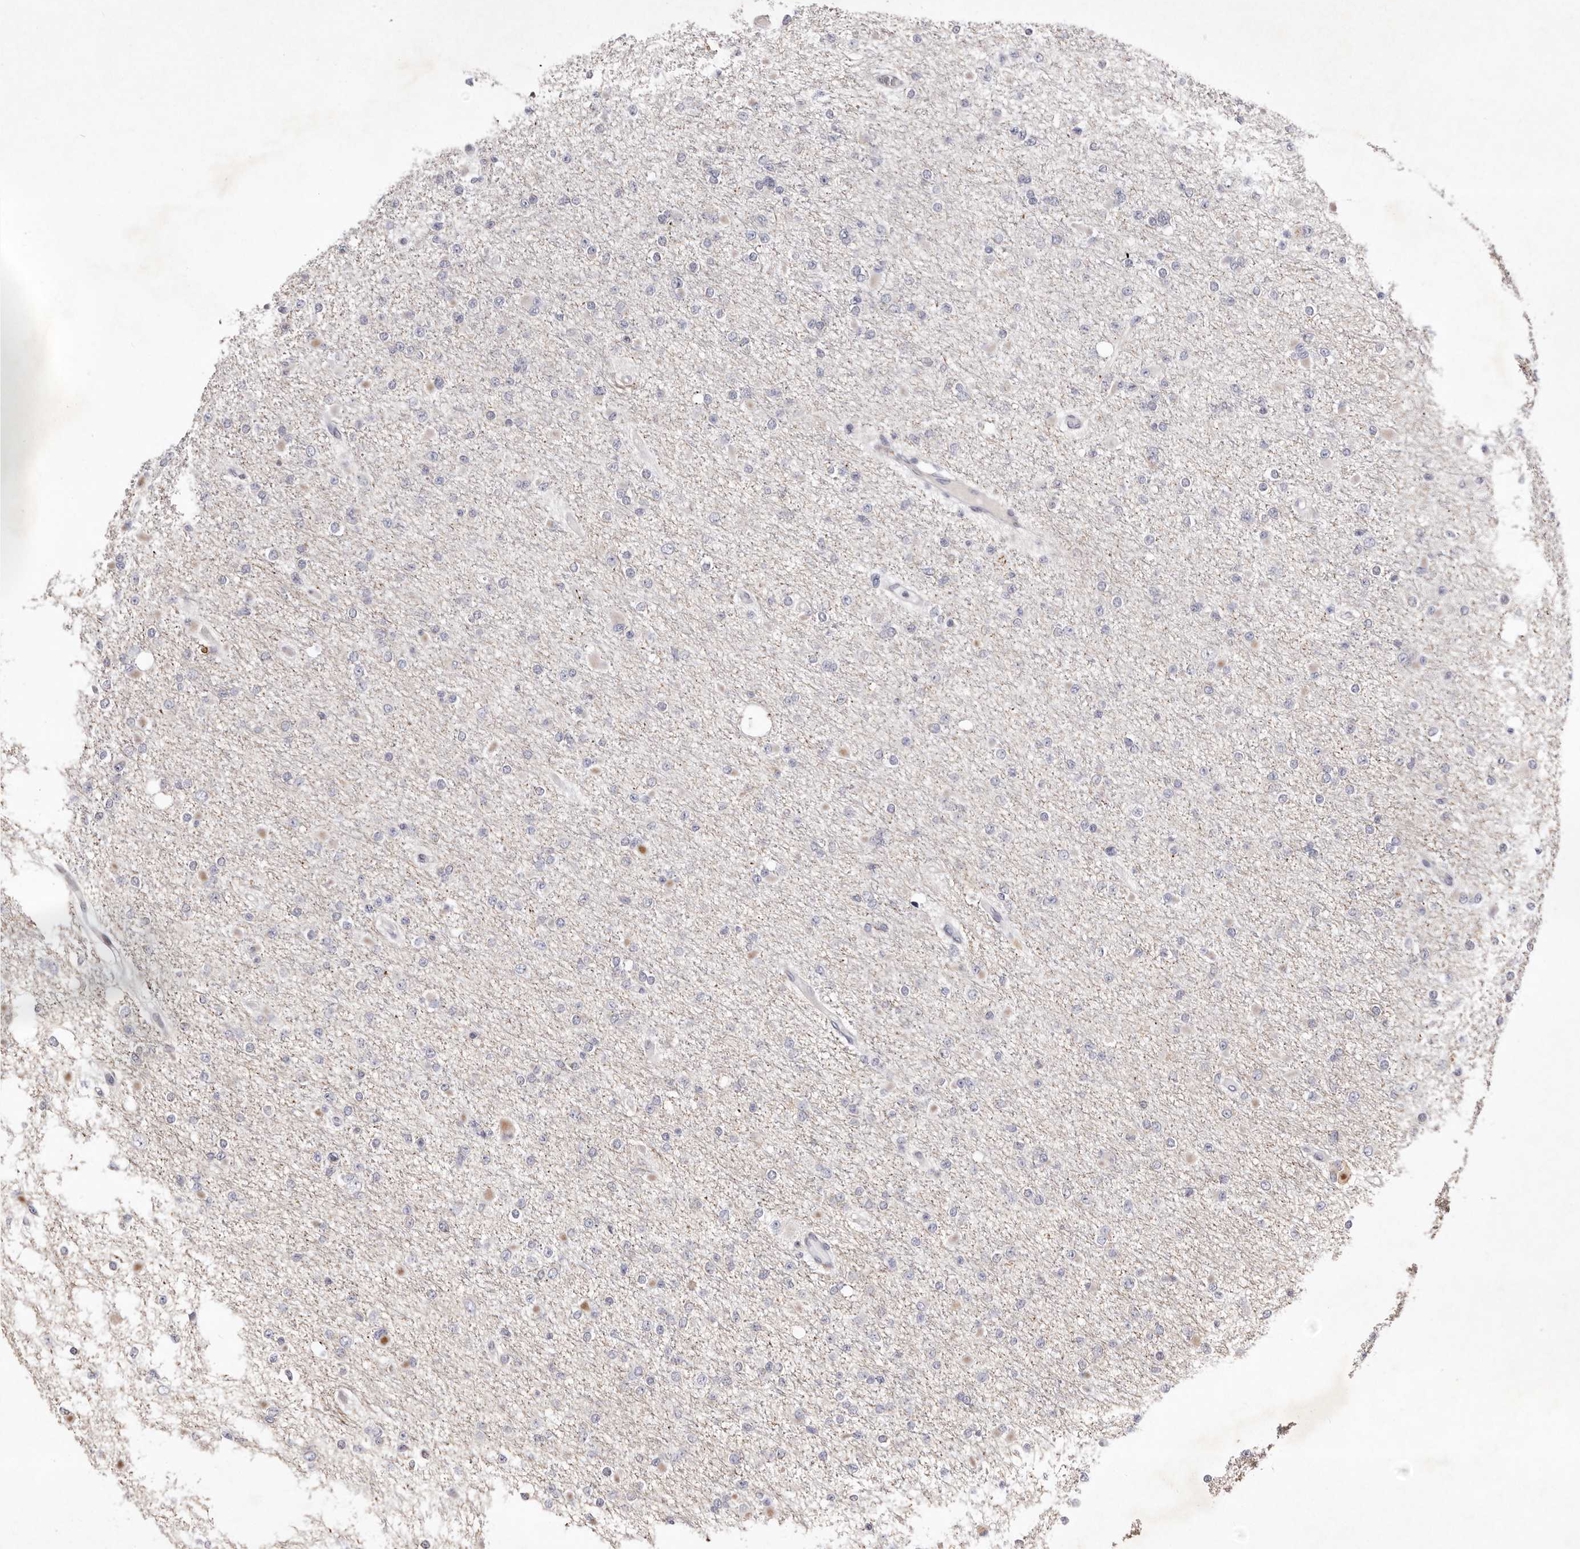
{"staining": {"intensity": "negative", "quantity": "none", "location": "none"}, "tissue": "glioma", "cell_type": "Tumor cells", "image_type": "cancer", "snomed": [{"axis": "morphology", "description": "Glioma, malignant, Low grade"}, {"axis": "topography", "description": "Brain"}], "caption": "IHC image of human glioma stained for a protein (brown), which reveals no positivity in tumor cells. (DAB IHC with hematoxylin counter stain).", "gene": "TIMM17B", "patient": {"sex": "female", "age": 22}}